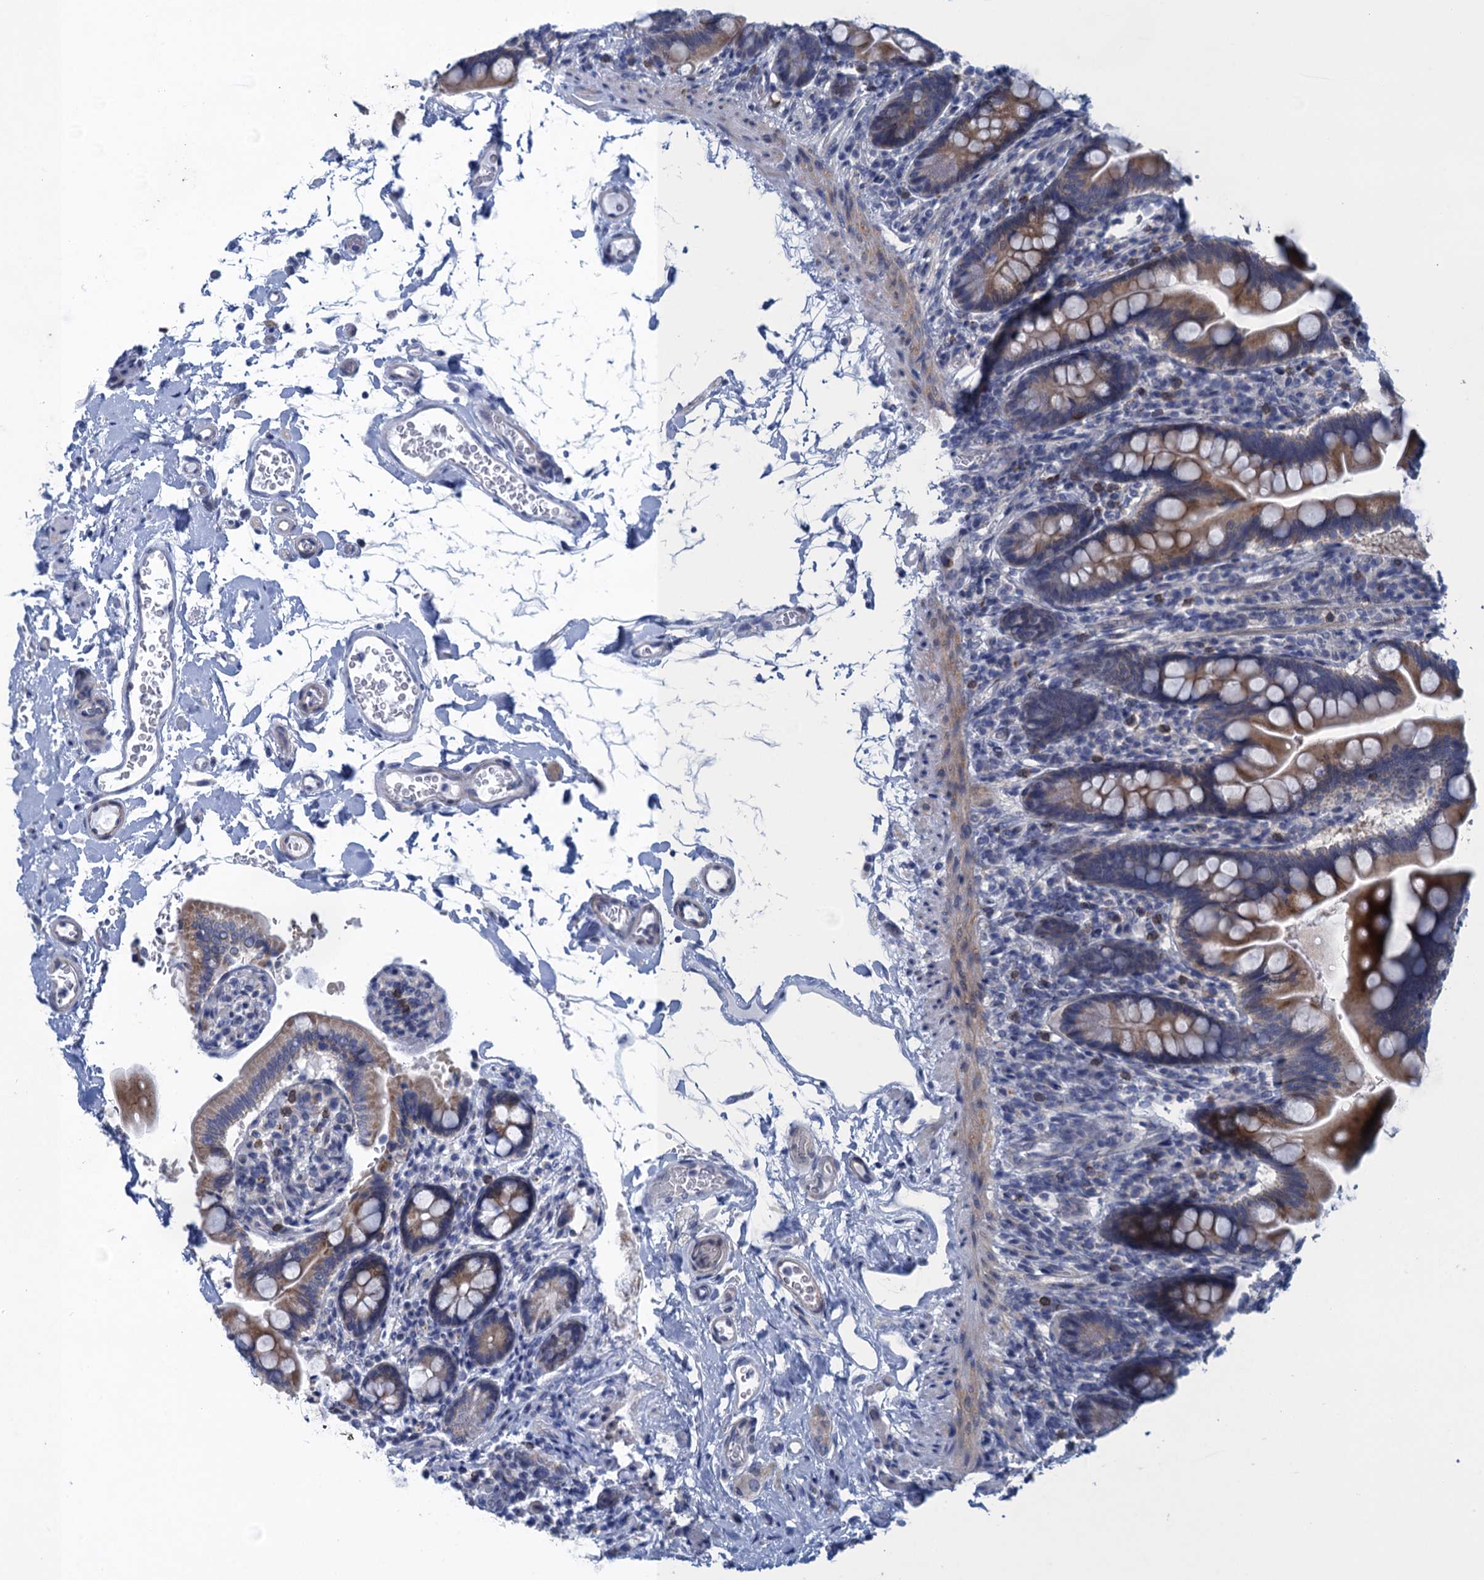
{"staining": {"intensity": "moderate", "quantity": ">75%", "location": "cytoplasmic/membranous"}, "tissue": "small intestine", "cell_type": "Glandular cells", "image_type": "normal", "snomed": [{"axis": "morphology", "description": "Normal tissue, NOS"}, {"axis": "topography", "description": "Small intestine"}], "caption": "Human small intestine stained with a brown dye shows moderate cytoplasmic/membranous positive positivity in about >75% of glandular cells.", "gene": "SCEL", "patient": {"sex": "female", "age": 64}}